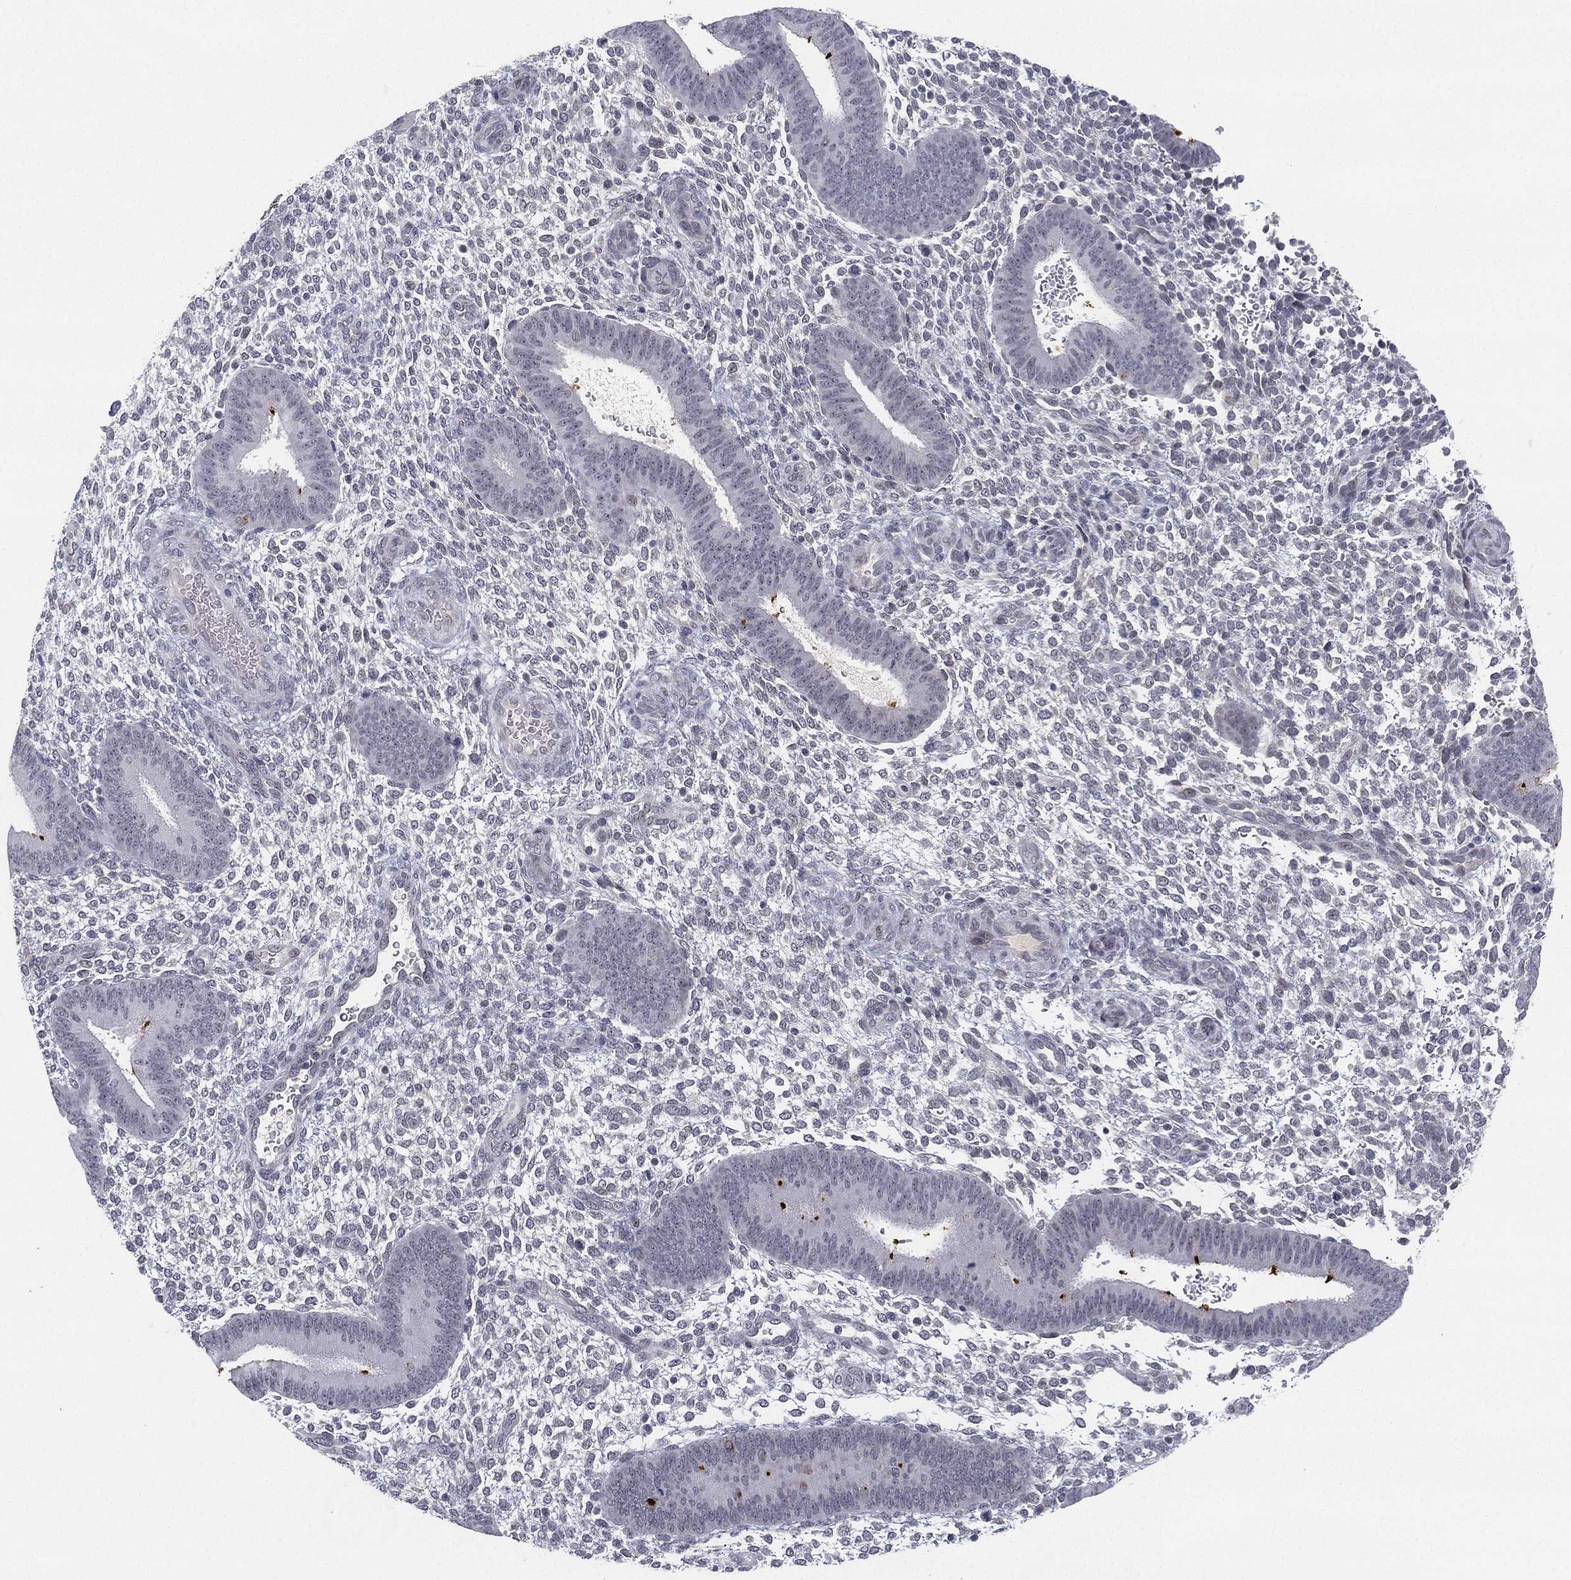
{"staining": {"intensity": "negative", "quantity": "none", "location": "none"}, "tissue": "endometrium", "cell_type": "Cells in endometrial stroma", "image_type": "normal", "snomed": [{"axis": "morphology", "description": "Normal tissue, NOS"}, {"axis": "topography", "description": "Endometrium"}], "caption": "IHC of benign human endometrium displays no staining in cells in endometrial stroma.", "gene": "MS4A8", "patient": {"sex": "female", "age": 39}}